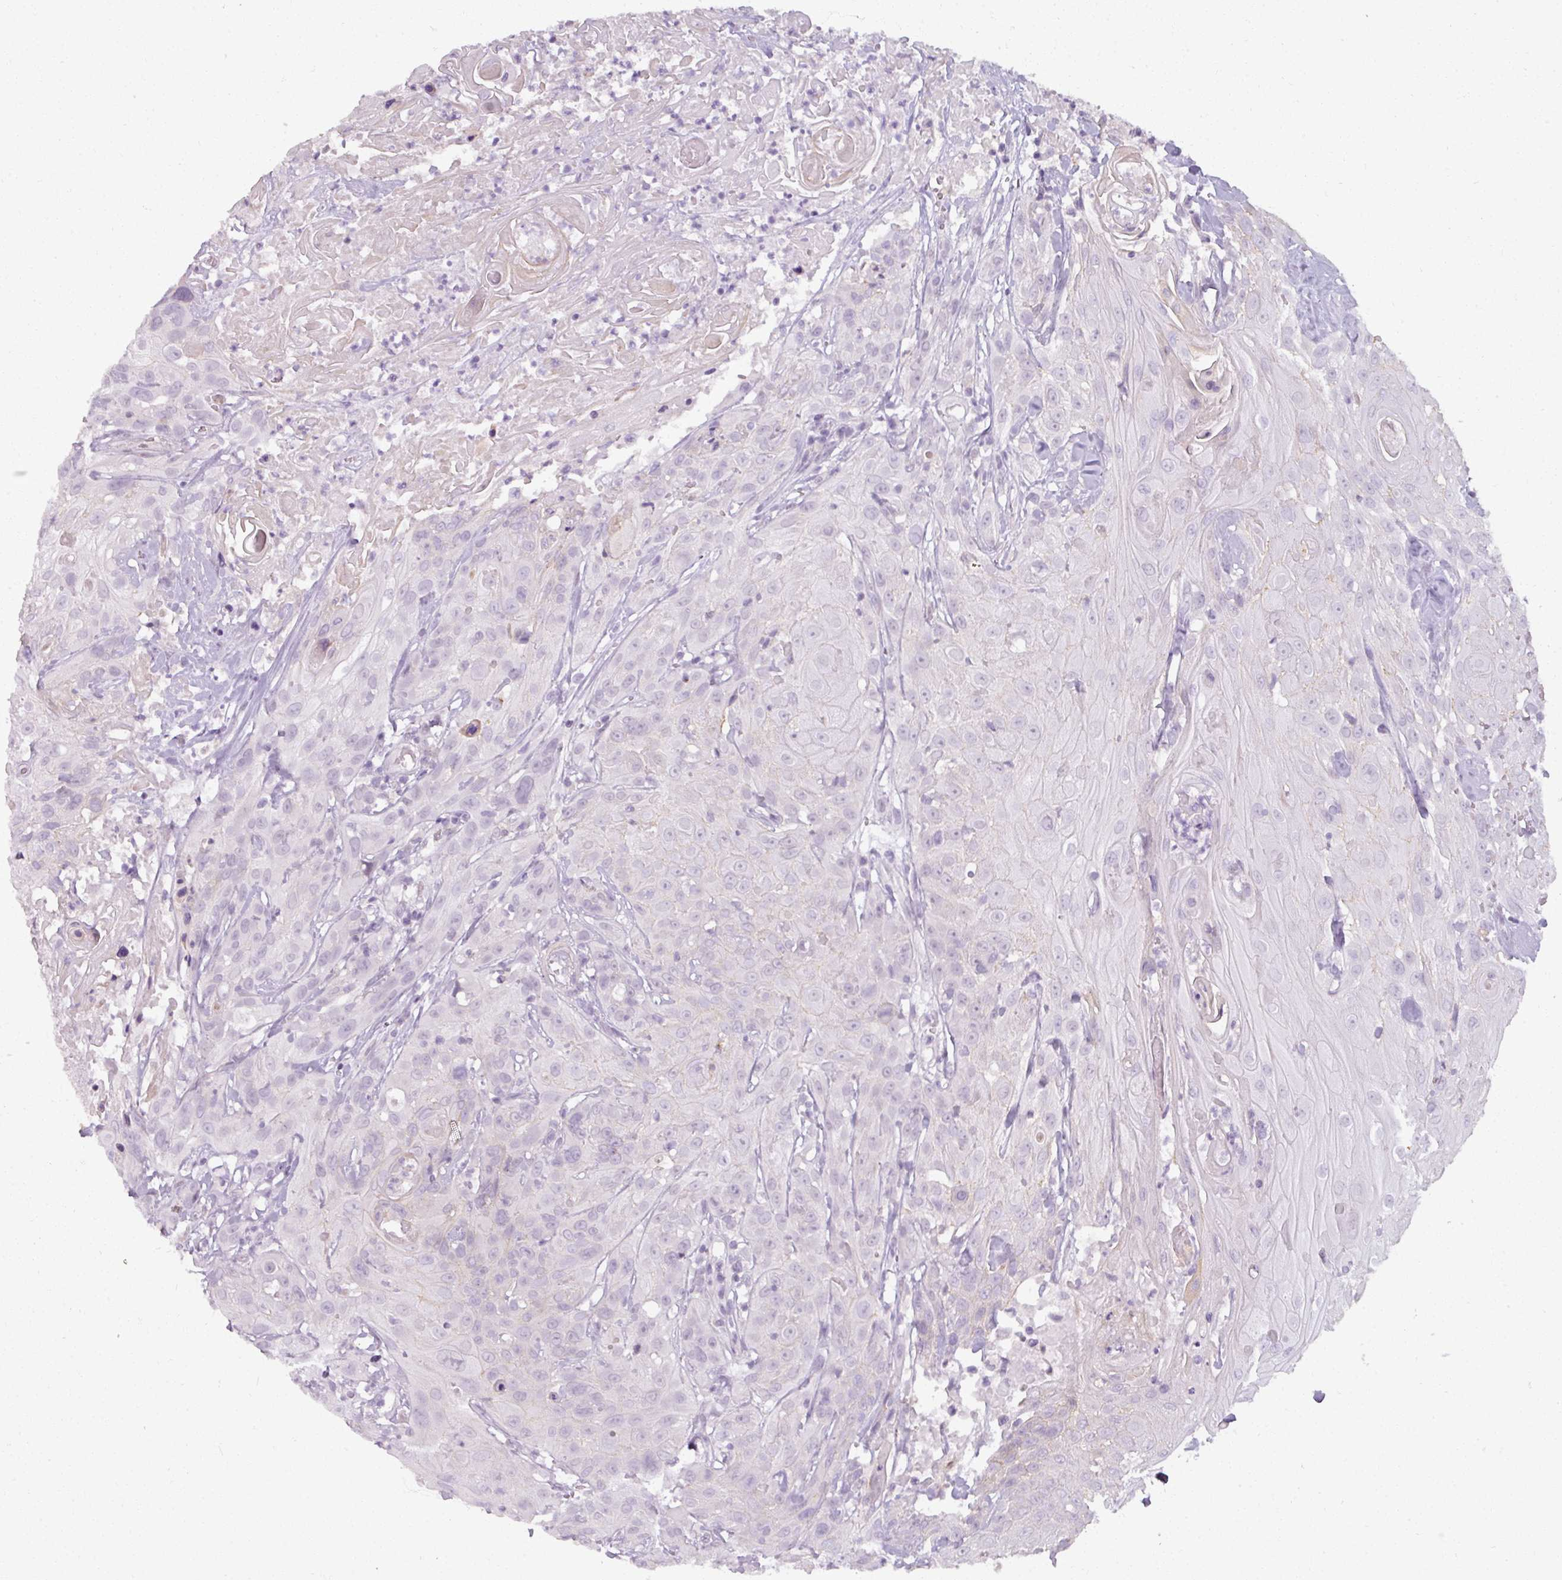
{"staining": {"intensity": "weak", "quantity": "<25%", "location": "cytoplasmic/membranous"}, "tissue": "head and neck cancer", "cell_type": "Tumor cells", "image_type": "cancer", "snomed": [{"axis": "morphology", "description": "Squamous cell carcinoma, NOS"}, {"axis": "topography", "description": "Skin"}, {"axis": "topography", "description": "Head-Neck"}], "caption": "Squamous cell carcinoma (head and neck) was stained to show a protein in brown. There is no significant expression in tumor cells.", "gene": "PNMA6A", "patient": {"sex": "male", "age": 80}}